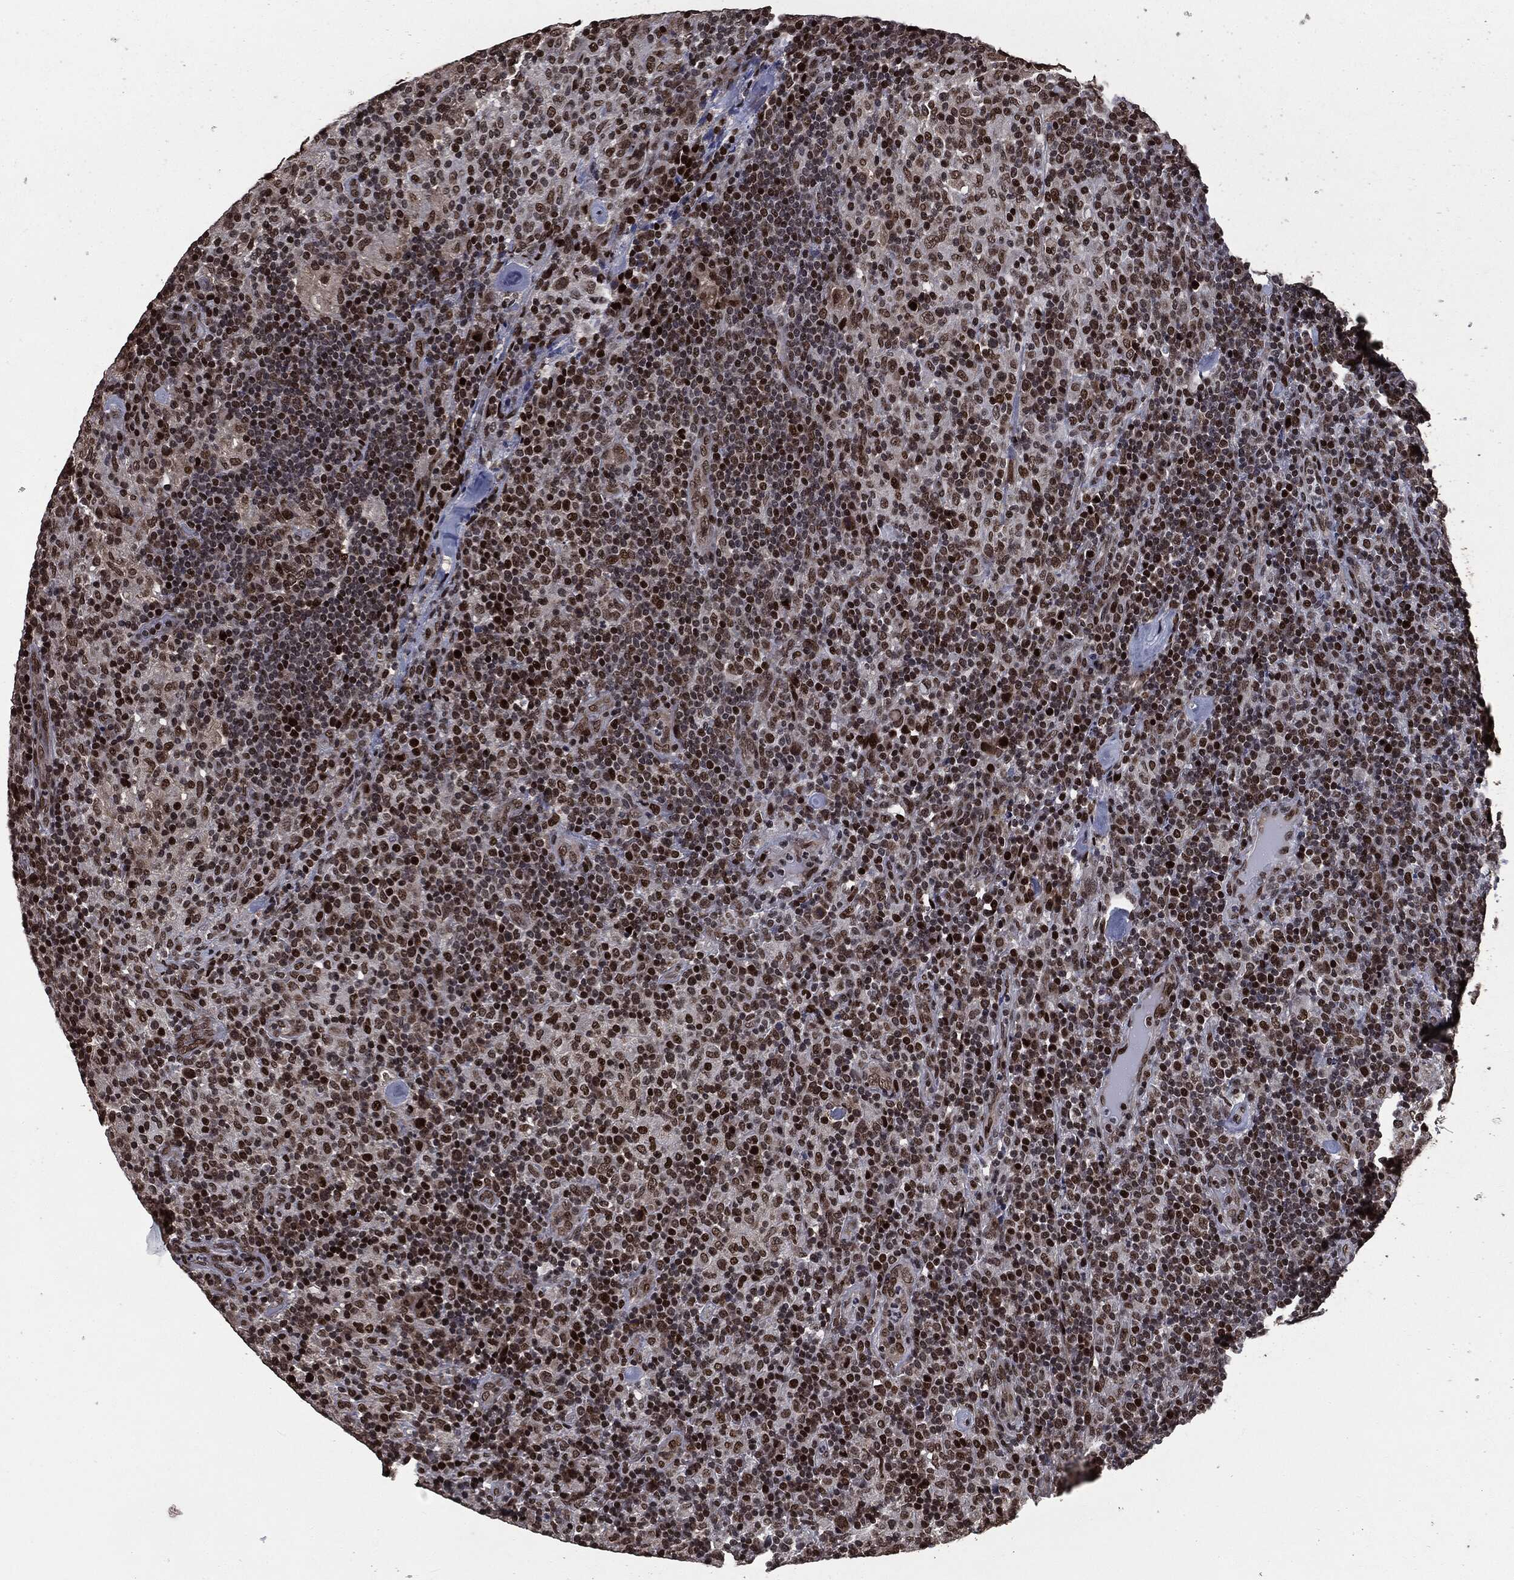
{"staining": {"intensity": "strong", "quantity": ">75%", "location": "nuclear"}, "tissue": "lymphoma", "cell_type": "Tumor cells", "image_type": "cancer", "snomed": [{"axis": "morphology", "description": "Hodgkin's disease, NOS"}, {"axis": "topography", "description": "Lymph node"}], "caption": "Protein analysis of lymphoma tissue shows strong nuclear positivity in approximately >75% of tumor cells.", "gene": "DVL2", "patient": {"sex": "male", "age": 70}}